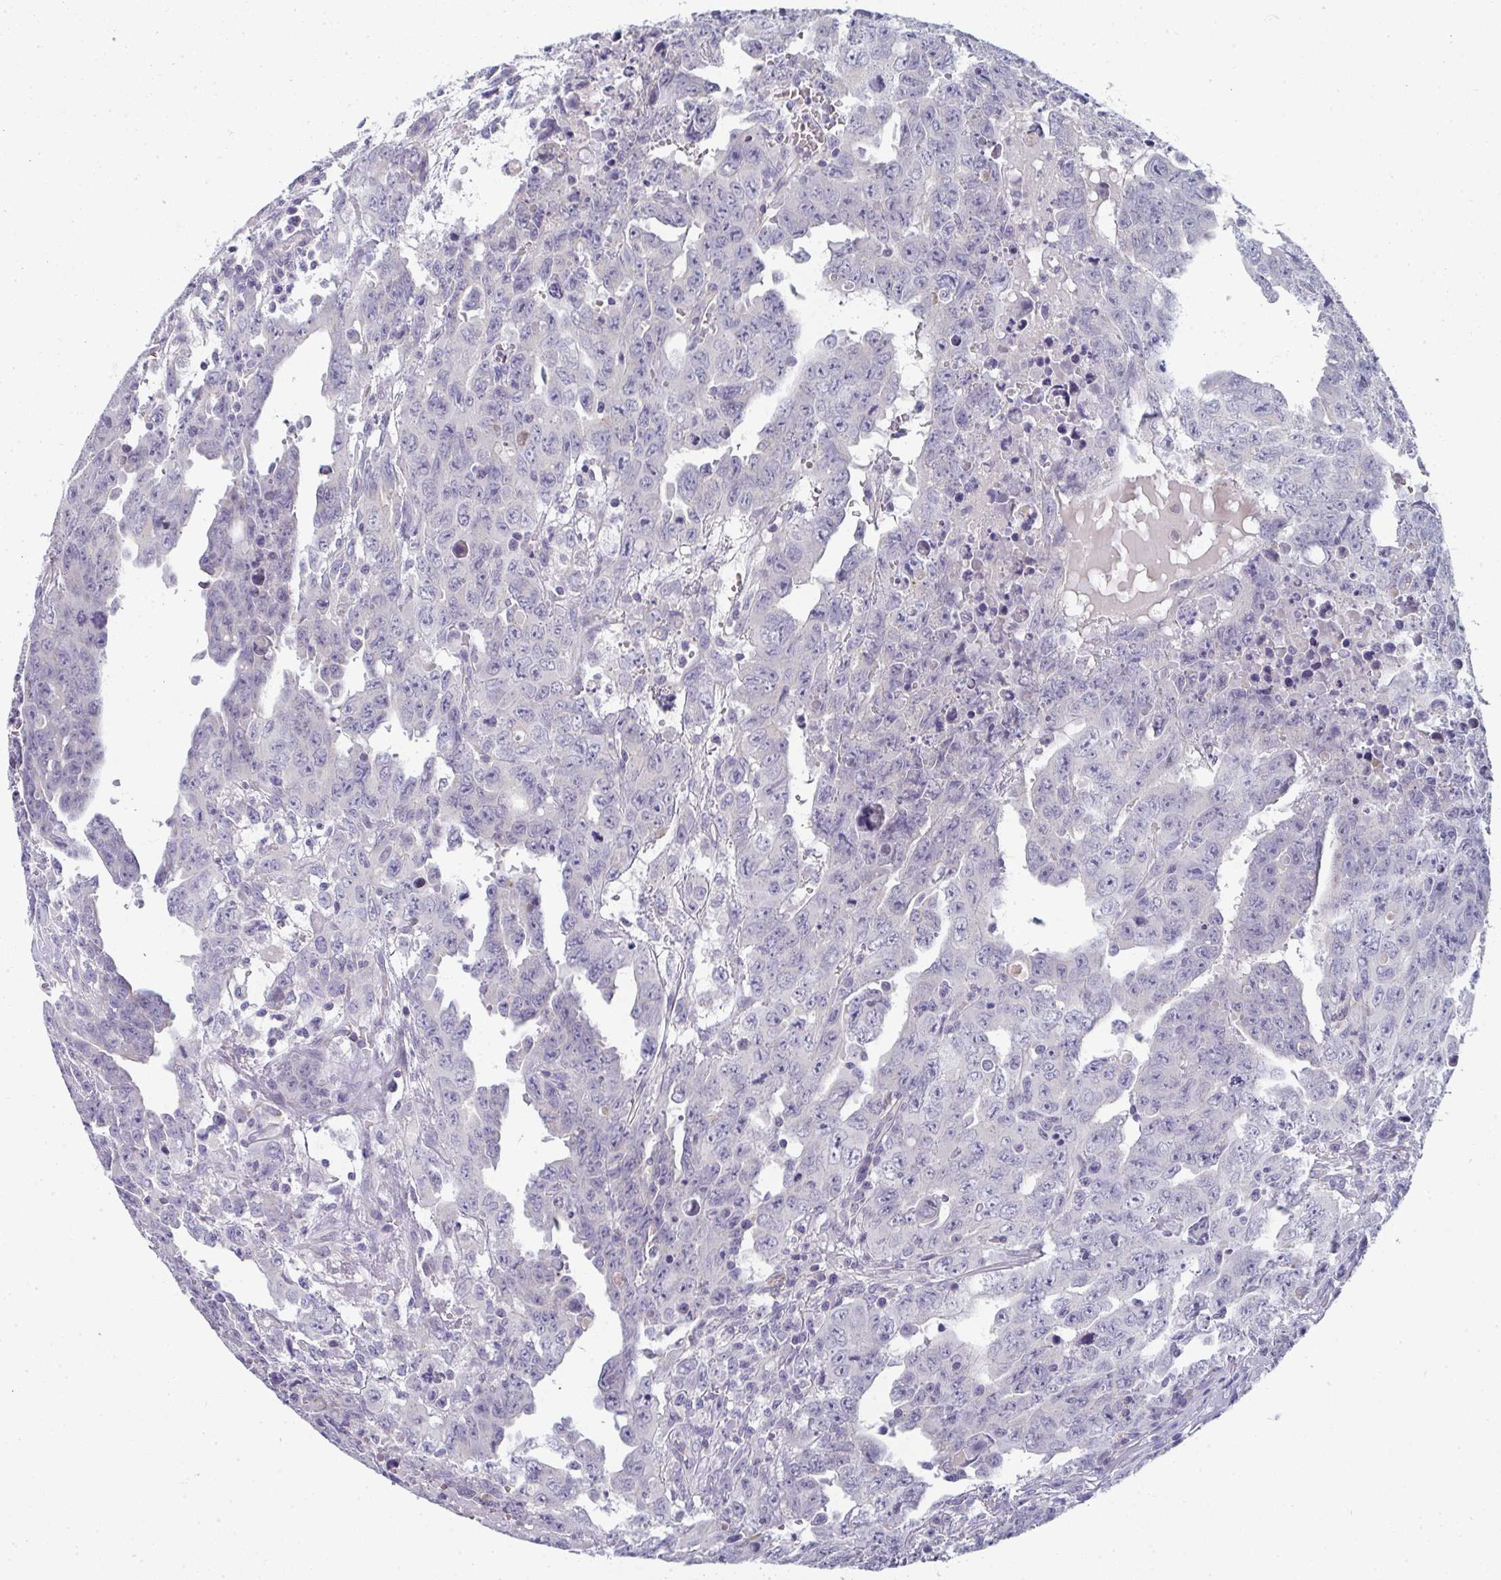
{"staining": {"intensity": "negative", "quantity": "none", "location": "none"}, "tissue": "testis cancer", "cell_type": "Tumor cells", "image_type": "cancer", "snomed": [{"axis": "morphology", "description": "Carcinoma, Embryonal, NOS"}, {"axis": "topography", "description": "Testis"}], "caption": "Tumor cells are negative for brown protein staining in testis cancer.", "gene": "SHB", "patient": {"sex": "male", "age": 24}}